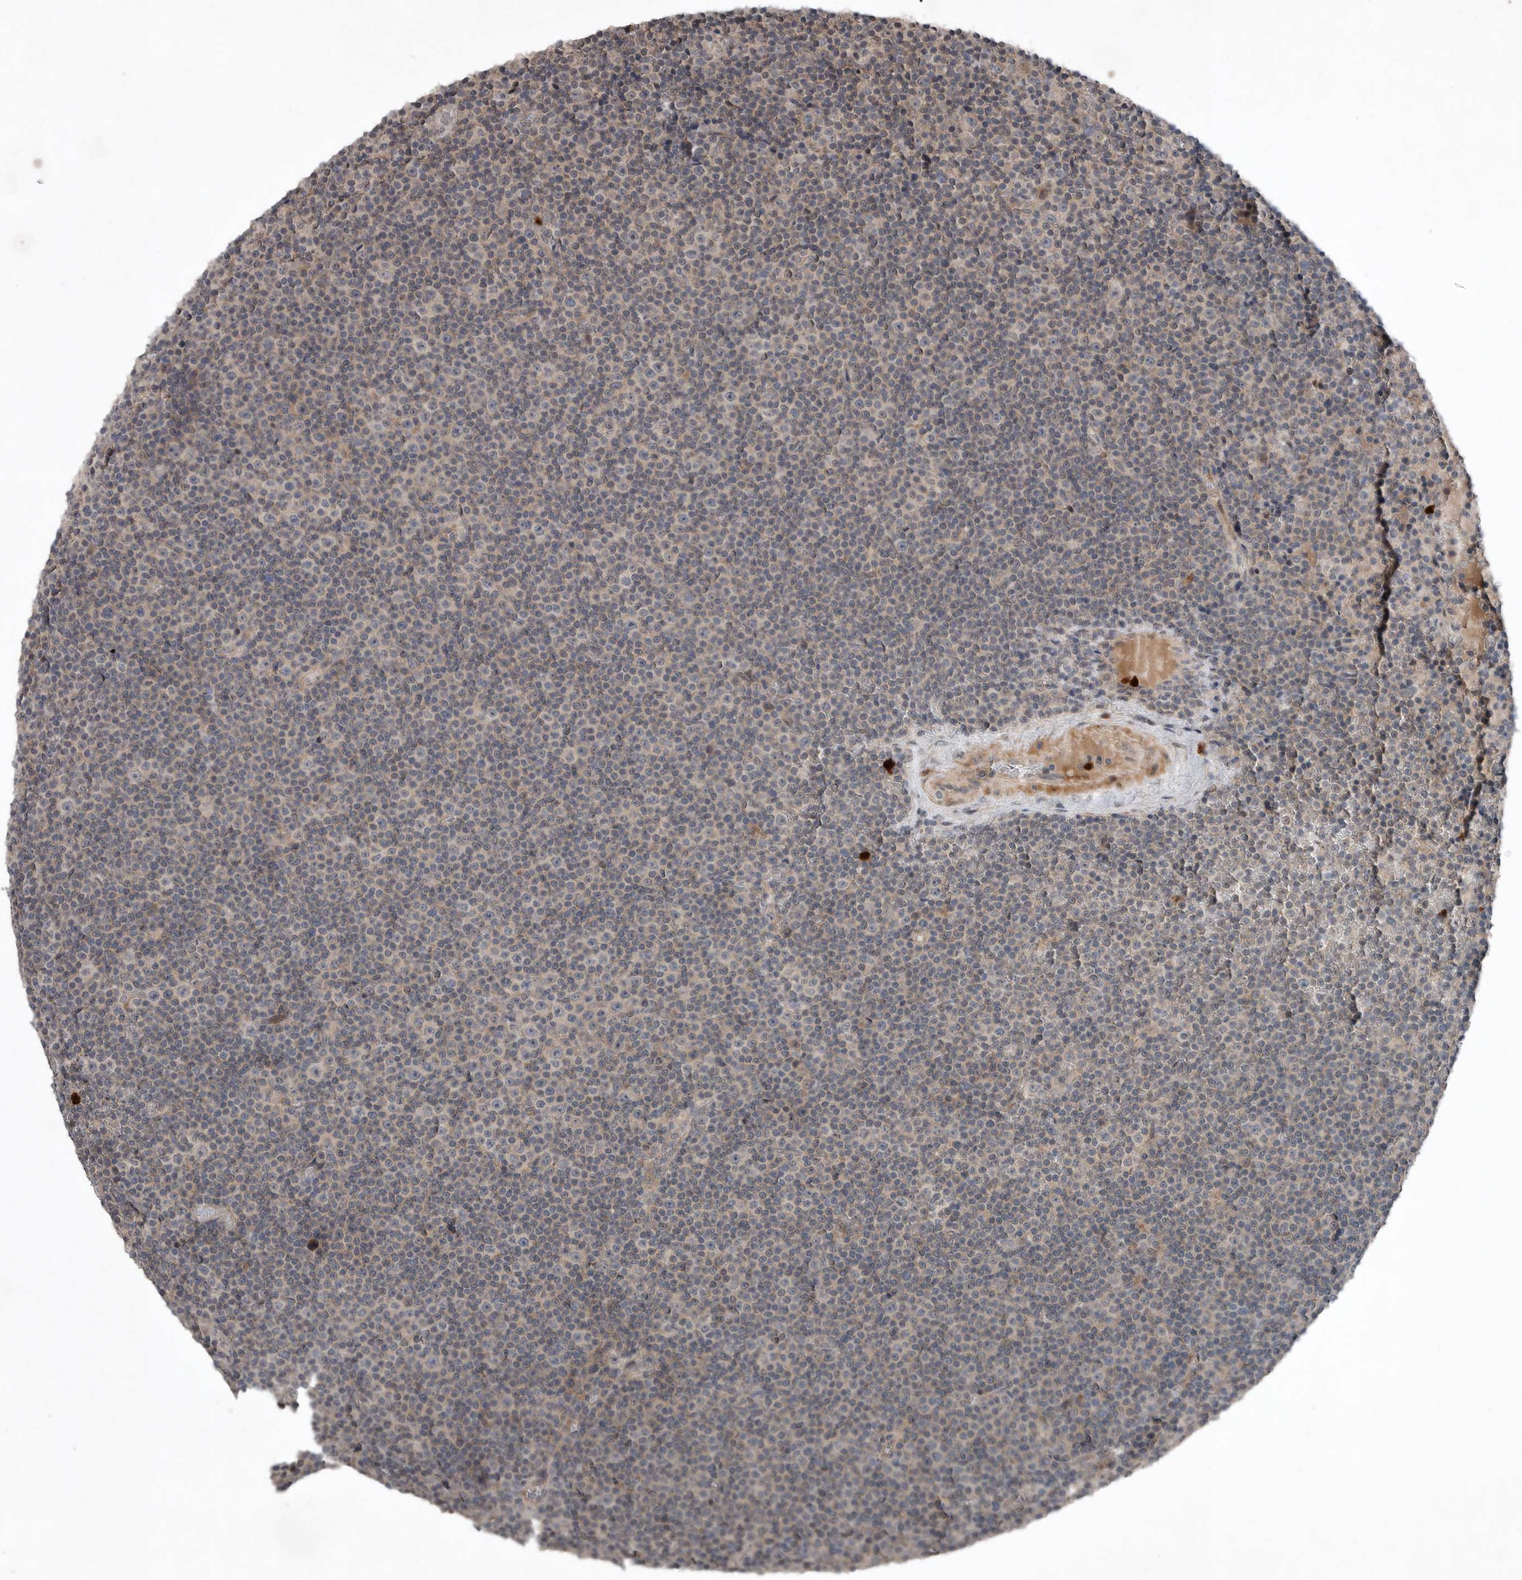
{"staining": {"intensity": "weak", "quantity": "<25%", "location": "cytoplasmic/membranous"}, "tissue": "lymphoma", "cell_type": "Tumor cells", "image_type": "cancer", "snomed": [{"axis": "morphology", "description": "Malignant lymphoma, non-Hodgkin's type, Low grade"}, {"axis": "topography", "description": "Lymph node"}], "caption": "This image is of malignant lymphoma, non-Hodgkin's type (low-grade) stained with immunohistochemistry to label a protein in brown with the nuclei are counter-stained blue. There is no staining in tumor cells. The staining was performed using DAB to visualize the protein expression in brown, while the nuclei were stained in blue with hematoxylin (Magnification: 20x).", "gene": "SCP2", "patient": {"sex": "female", "age": 67}}